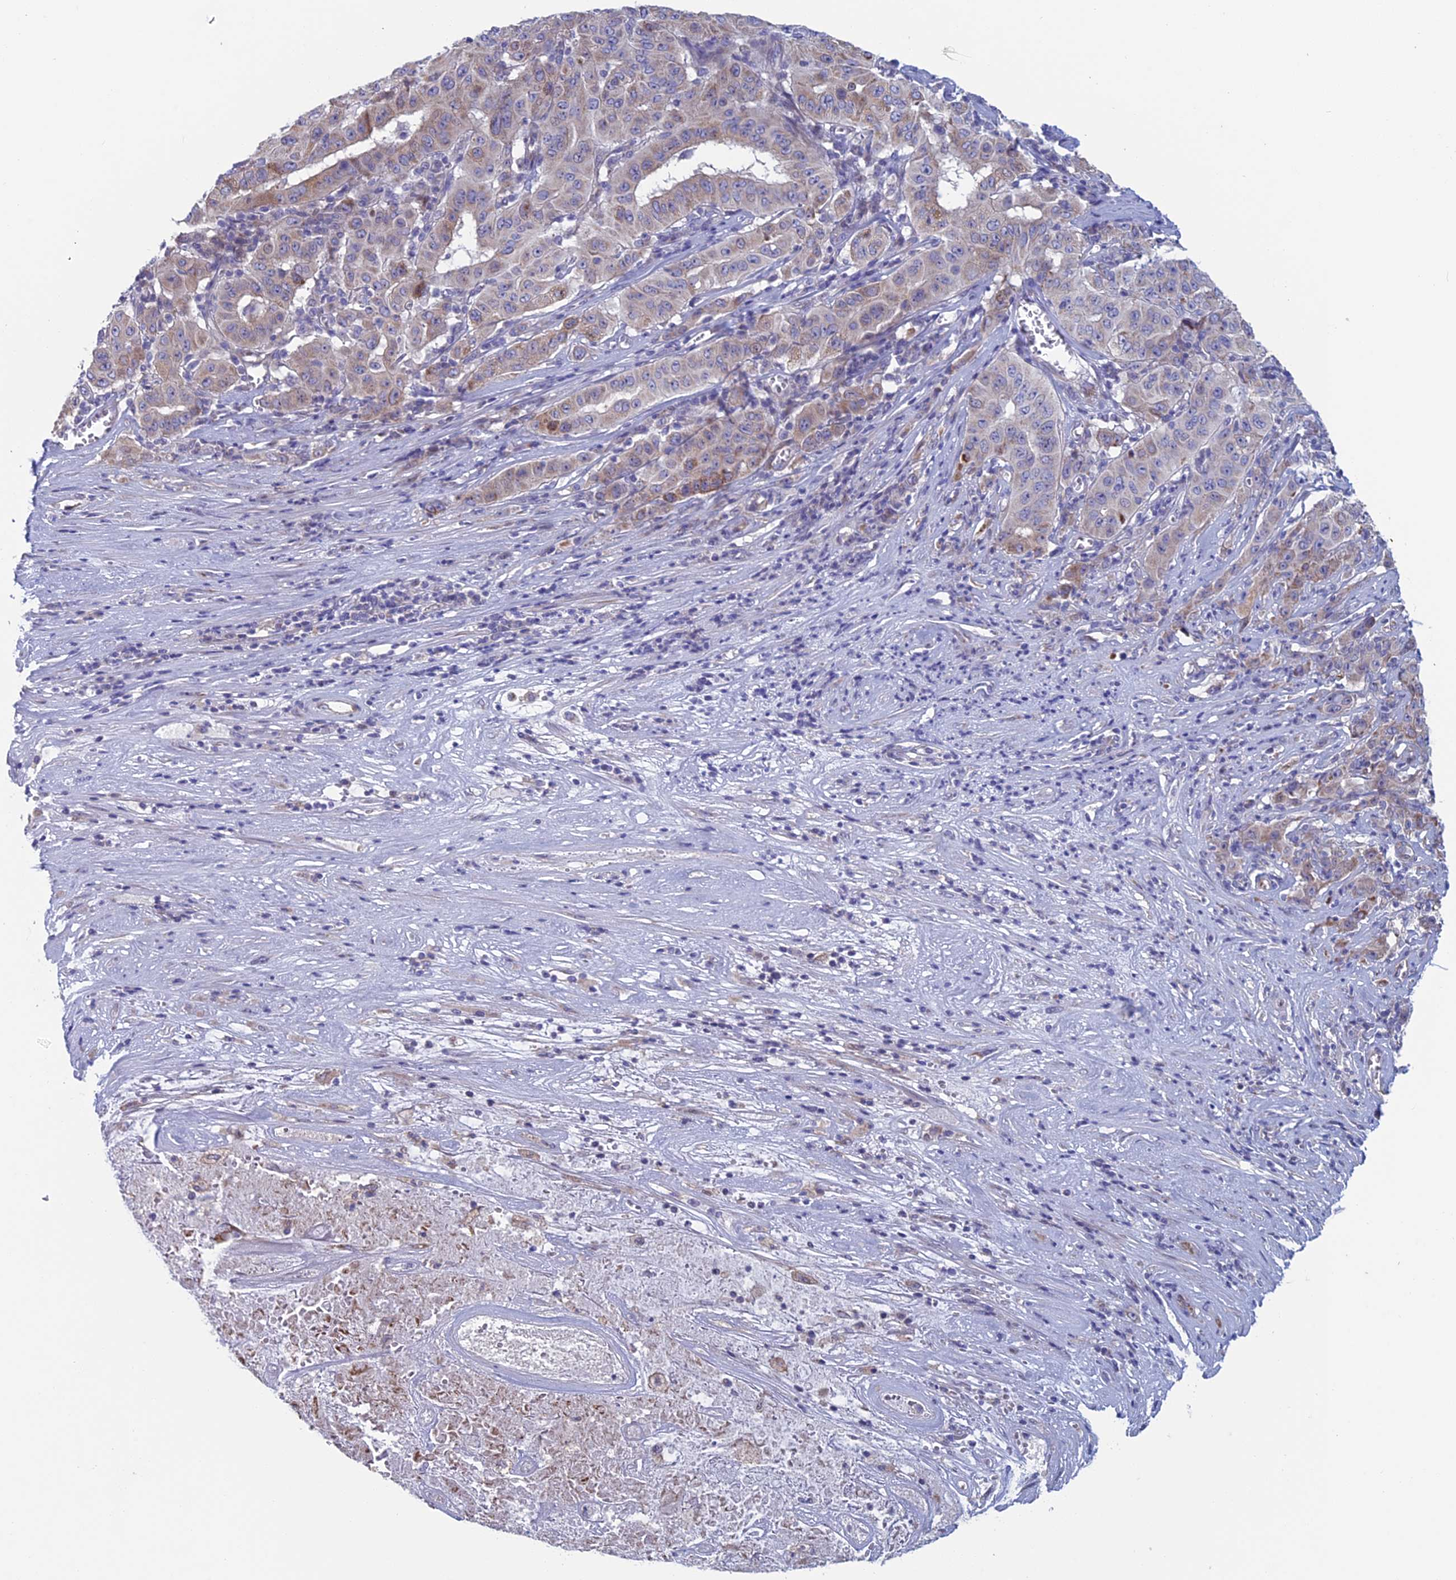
{"staining": {"intensity": "weak", "quantity": "25%-75%", "location": "cytoplasmic/membranous"}, "tissue": "pancreatic cancer", "cell_type": "Tumor cells", "image_type": "cancer", "snomed": [{"axis": "morphology", "description": "Adenocarcinoma, NOS"}, {"axis": "topography", "description": "Pancreas"}], "caption": "Immunohistochemical staining of human pancreatic cancer displays weak cytoplasmic/membranous protein positivity in about 25%-75% of tumor cells.", "gene": "NIBAN3", "patient": {"sex": "male", "age": 63}}